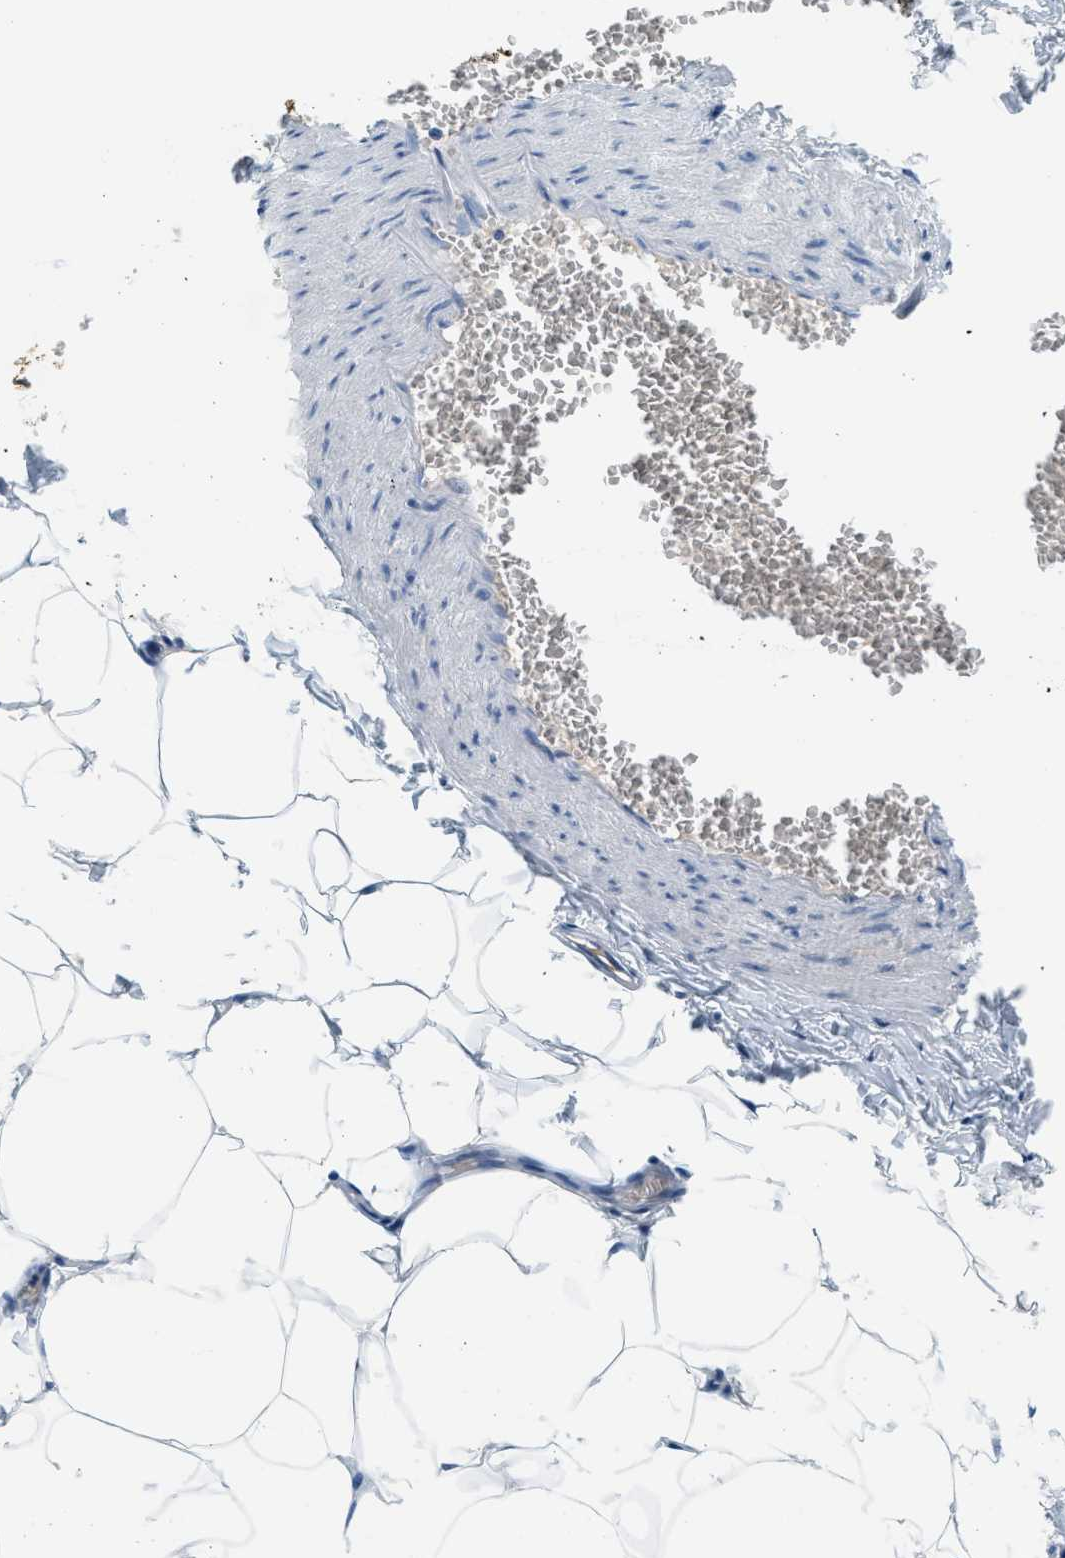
{"staining": {"intensity": "negative", "quantity": "none", "location": "none"}, "tissue": "adipose tissue", "cell_type": "Adipocytes", "image_type": "normal", "snomed": [{"axis": "morphology", "description": "Normal tissue, NOS"}, {"axis": "topography", "description": "Vascular tissue"}], "caption": "The histopathology image displays no significant expression in adipocytes of adipose tissue. The staining was performed using DAB to visualize the protein expression in brown, while the nuclei were stained in blue with hematoxylin (Magnification: 20x).", "gene": "A2M", "patient": {"sex": "male", "age": 41}}